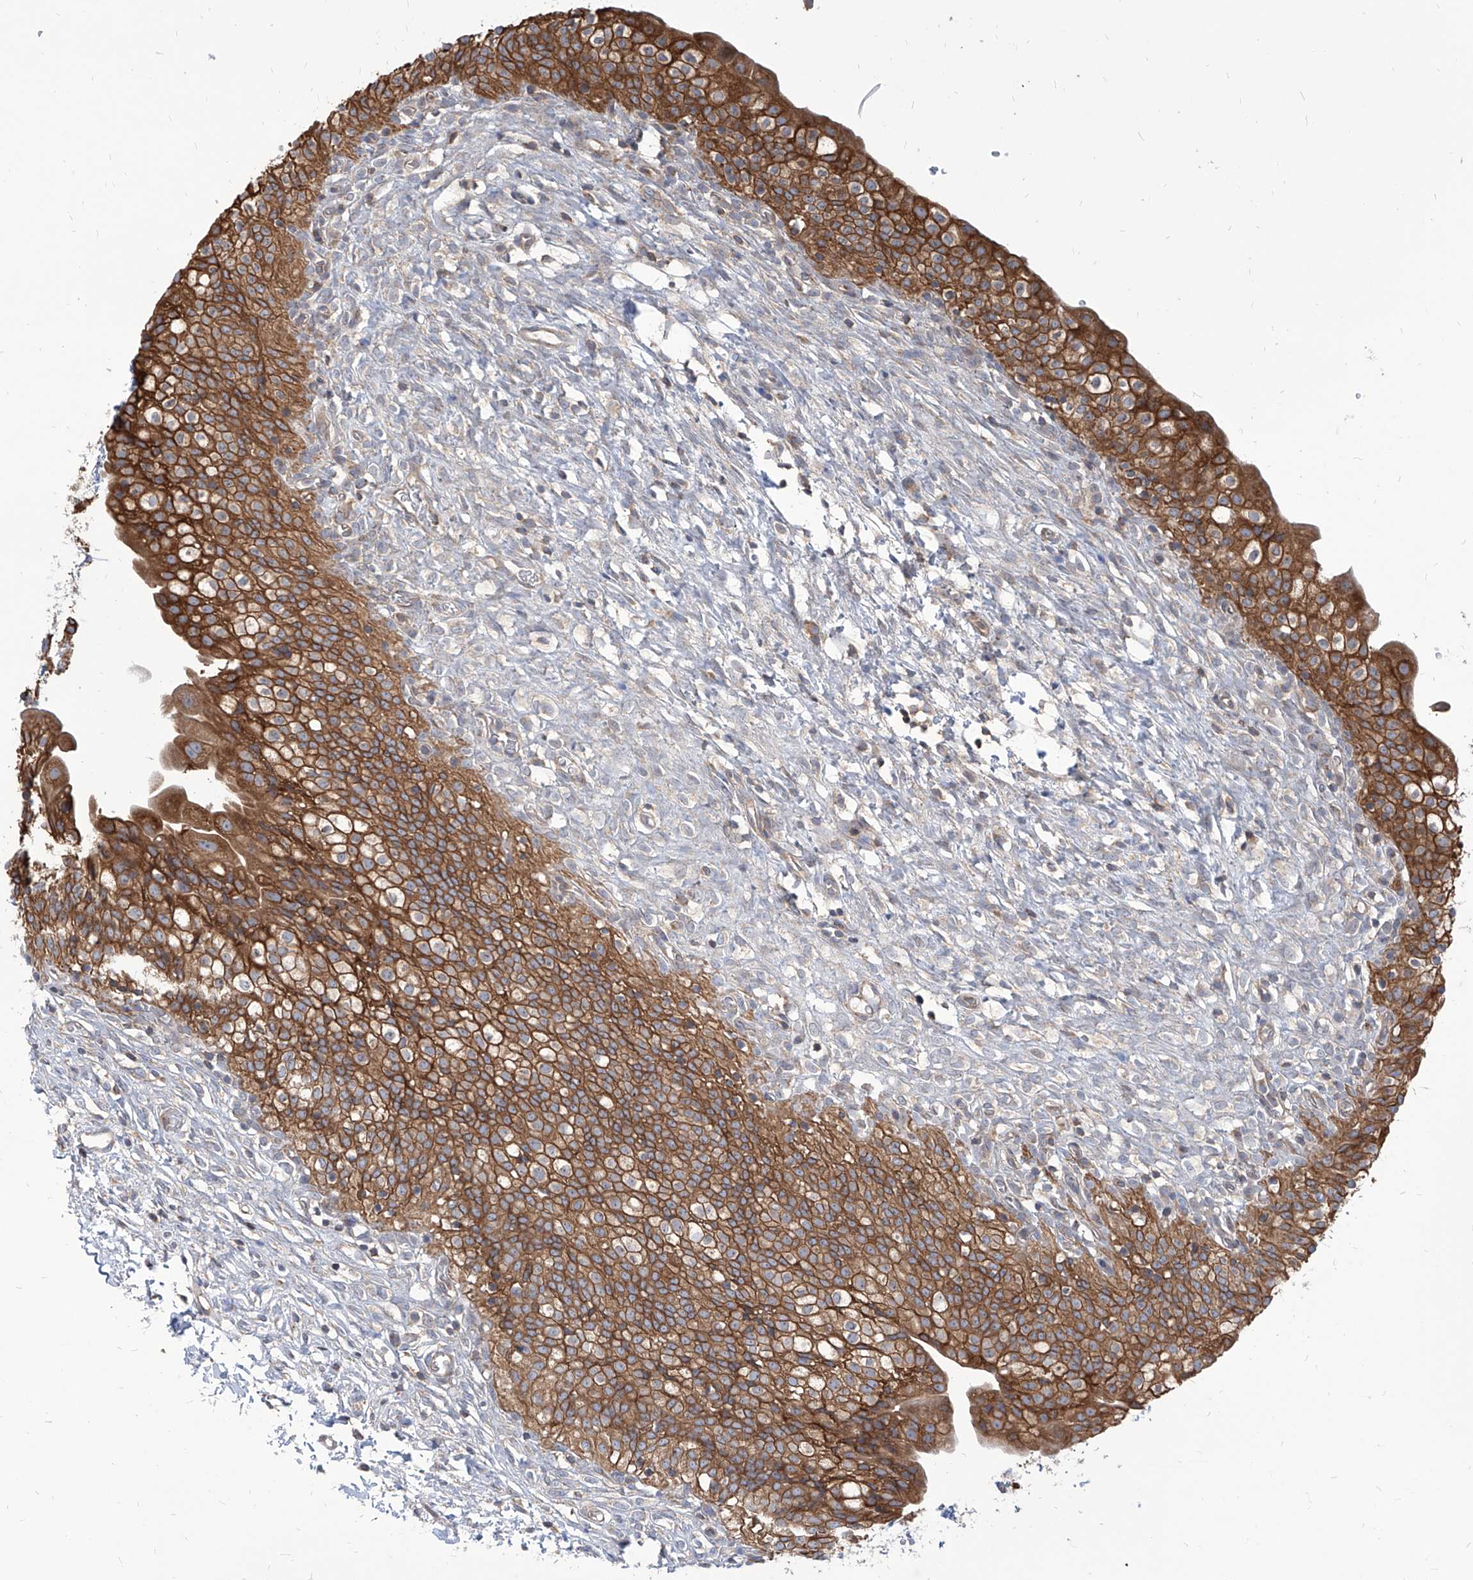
{"staining": {"intensity": "strong", "quantity": ">75%", "location": "cytoplasmic/membranous"}, "tissue": "urinary bladder", "cell_type": "Urothelial cells", "image_type": "normal", "snomed": [{"axis": "morphology", "description": "Normal tissue, NOS"}, {"axis": "topography", "description": "Urinary bladder"}], "caption": "A high amount of strong cytoplasmic/membranous staining is appreciated in about >75% of urothelial cells in benign urinary bladder.", "gene": "FAM83B", "patient": {"sex": "male", "age": 55}}